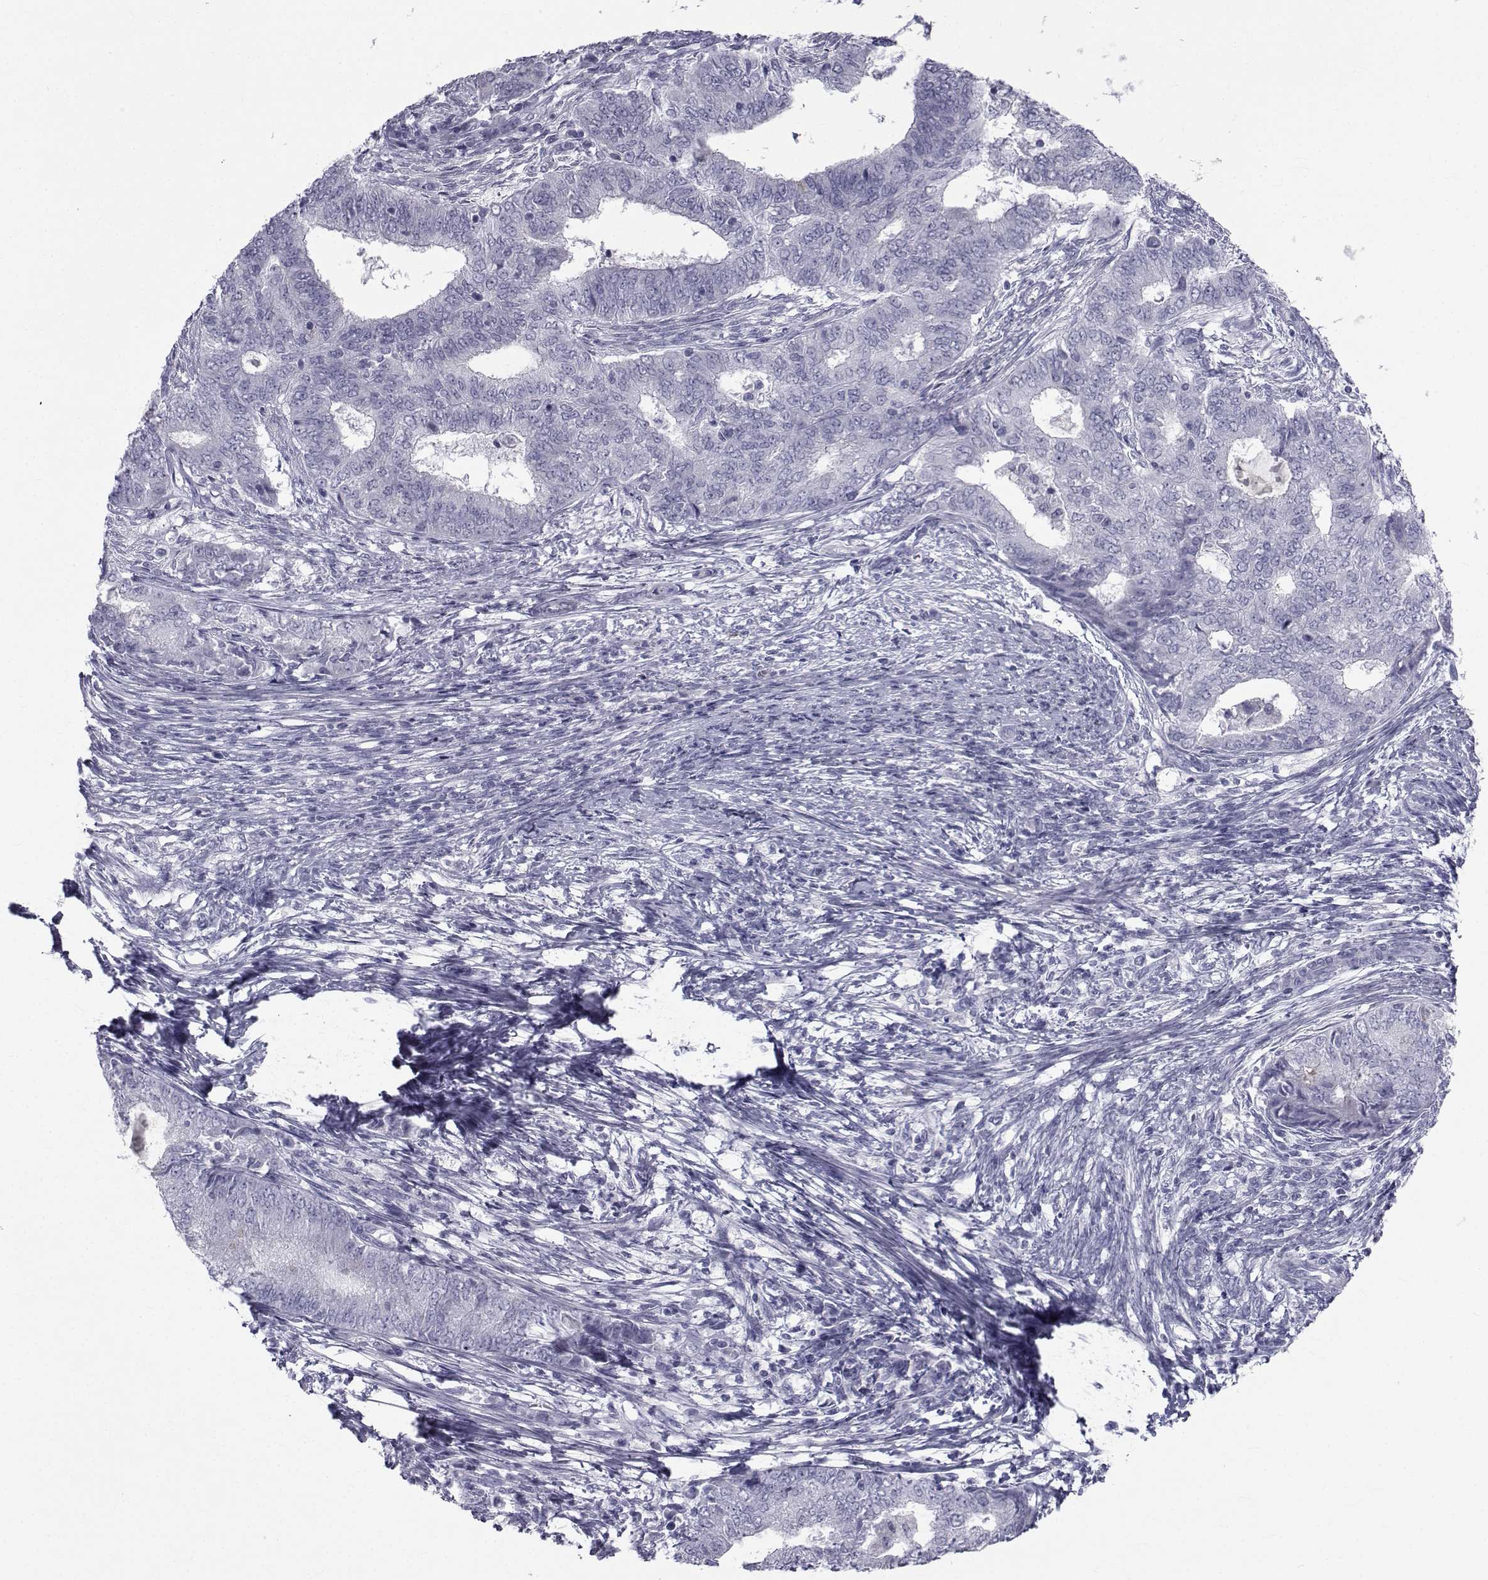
{"staining": {"intensity": "negative", "quantity": "none", "location": "none"}, "tissue": "endometrial cancer", "cell_type": "Tumor cells", "image_type": "cancer", "snomed": [{"axis": "morphology", "description": "Adenocarcinoma, NOS"}, {"axis": "topography", "description": "Endometrium"}], "caption": "A histopathology image of endometrial adenocarcinoma stained for a protein reveals no brown staining in tumor cells.", "gene": "FDXR", "patient": {"sex": "female", "age": 62}}